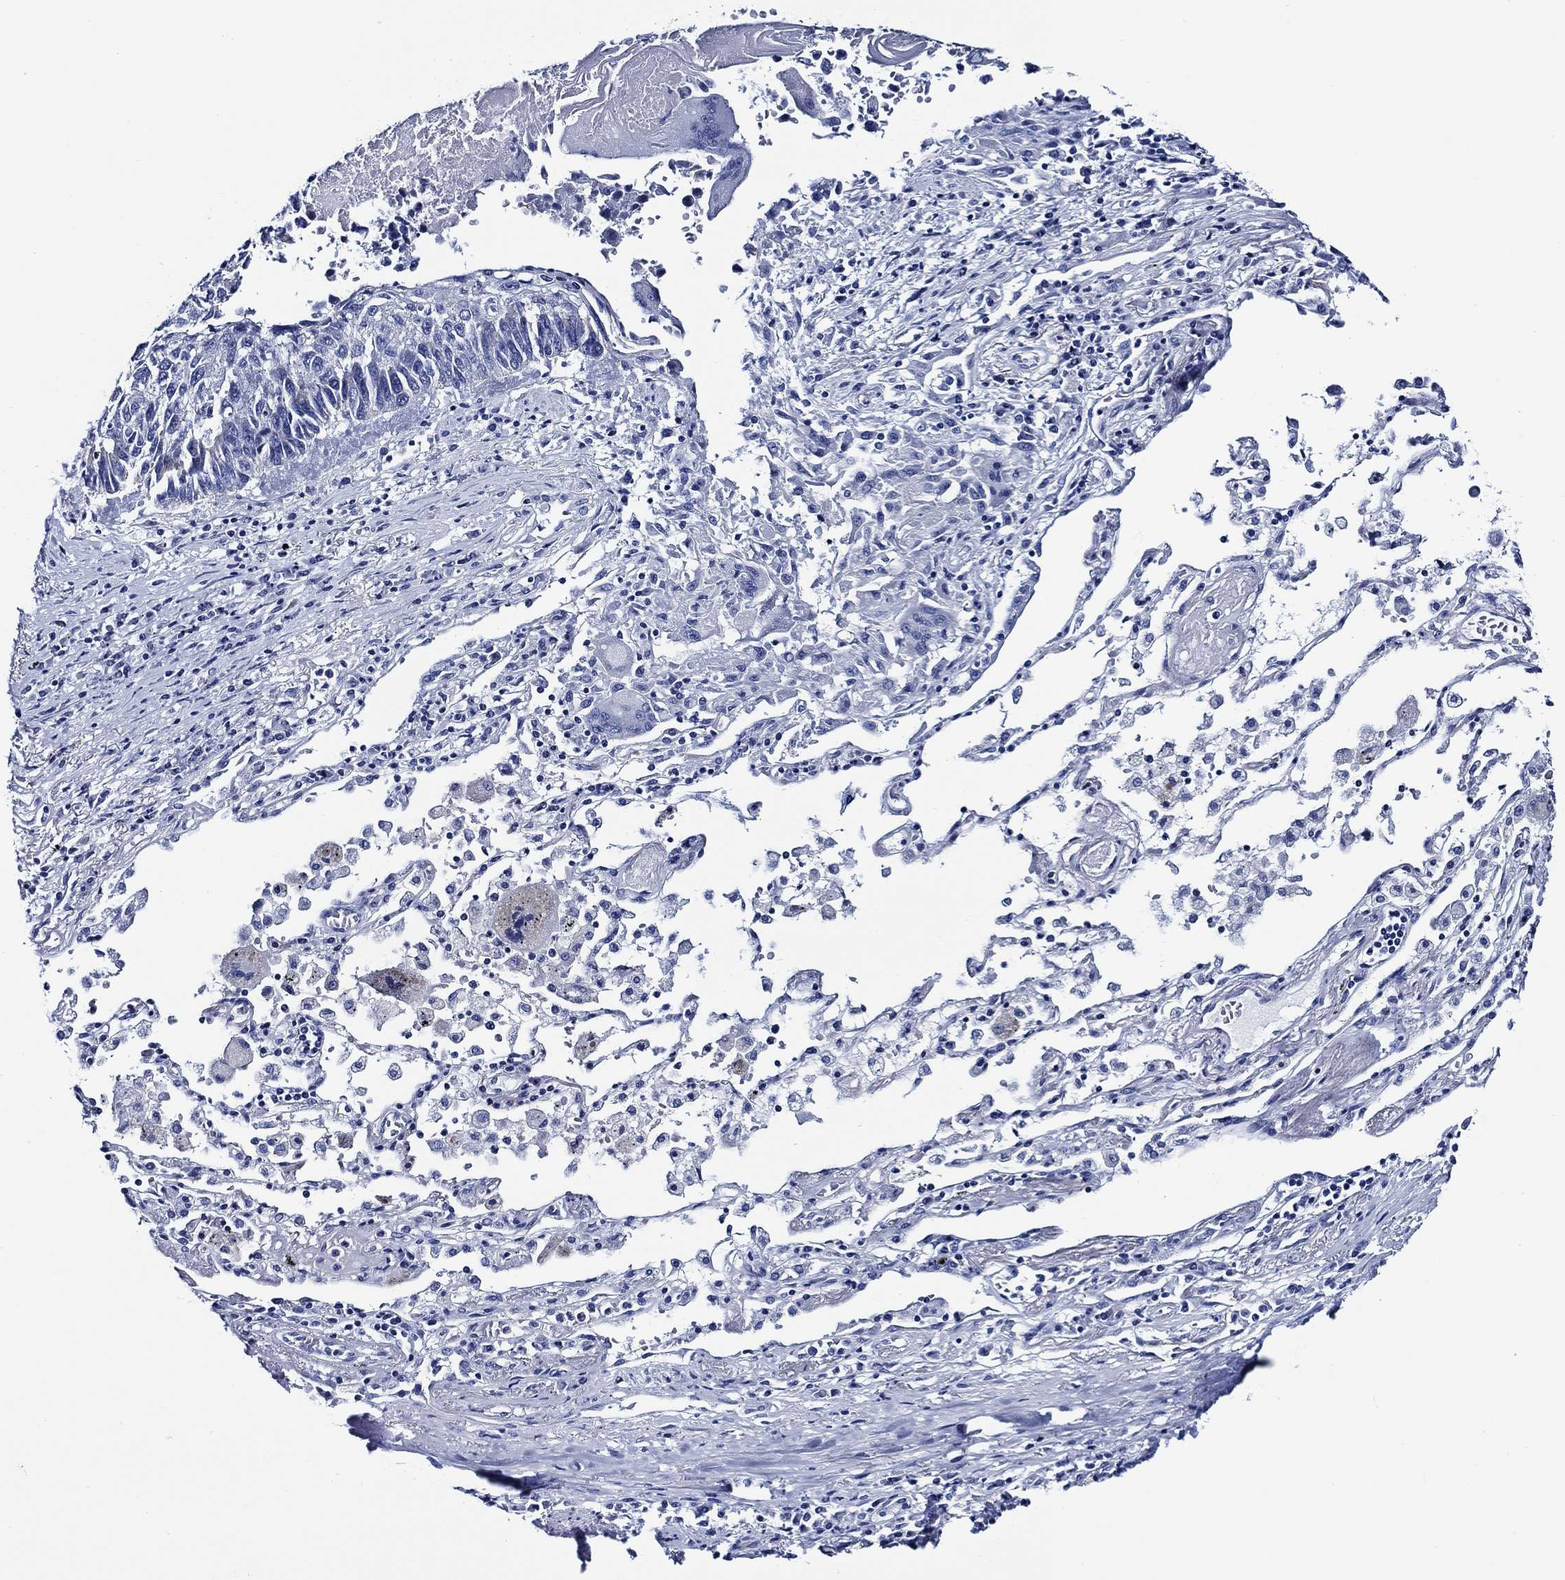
{"staining": {"intensity": "negative", "quantity": "none", "location": "none"}, "tissue": "lung cancer", "cell_type": "Tumor cells", "image_type": "cancer", "snomed": [{"axis": "morphology", "description": "Squamous cell carcinoma, NOS"}, {"axis": "topography", "description": "Lung"}], "caption": "A histopathology image of lung cancer stained for a protein exhibits no brown staining in tumor cells.", "gene": "WDR62", "patient": {"sex": "male", "age": 73}}